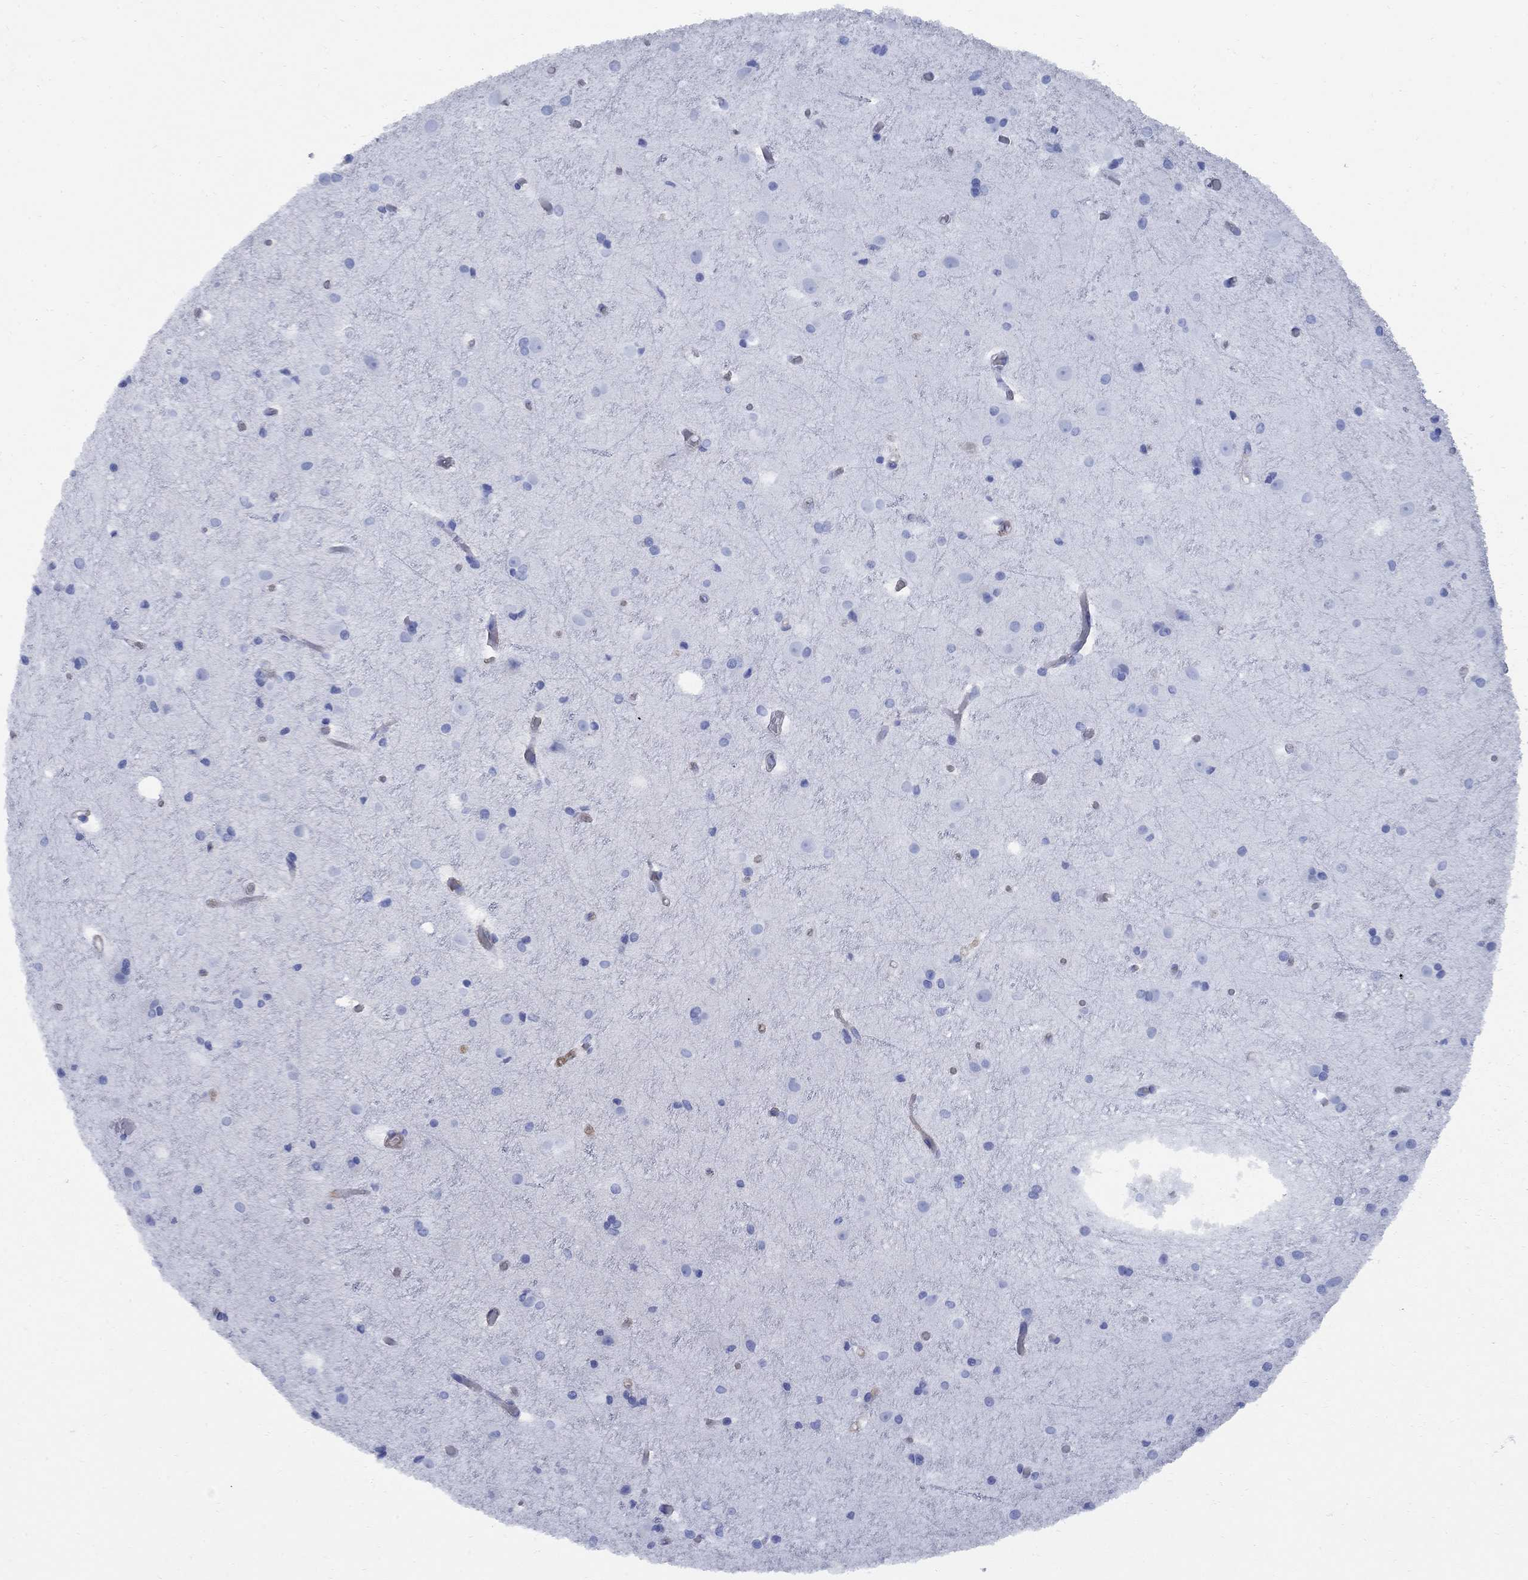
{"staining": {"intensity": "negative", "quantity": "none", "location": "none"}, "tissue": "cerebral cortex", "cell_type": "Endothelial cells", "image_type": "normal", "snomed": [{"axis": "morphology", "description": "Normal tissue, NOS"}, {"axis": "topography", "description": "Cerebral cortex"}], "caption": "Cerebral cortex was stained to show a protein in brown. There is no significant staining in endothelial cells. (DAB immunohistochemistry with hematoxylin counter stain).", "gene": "VTN", "patient": {"sex": "female", "age": 52}}